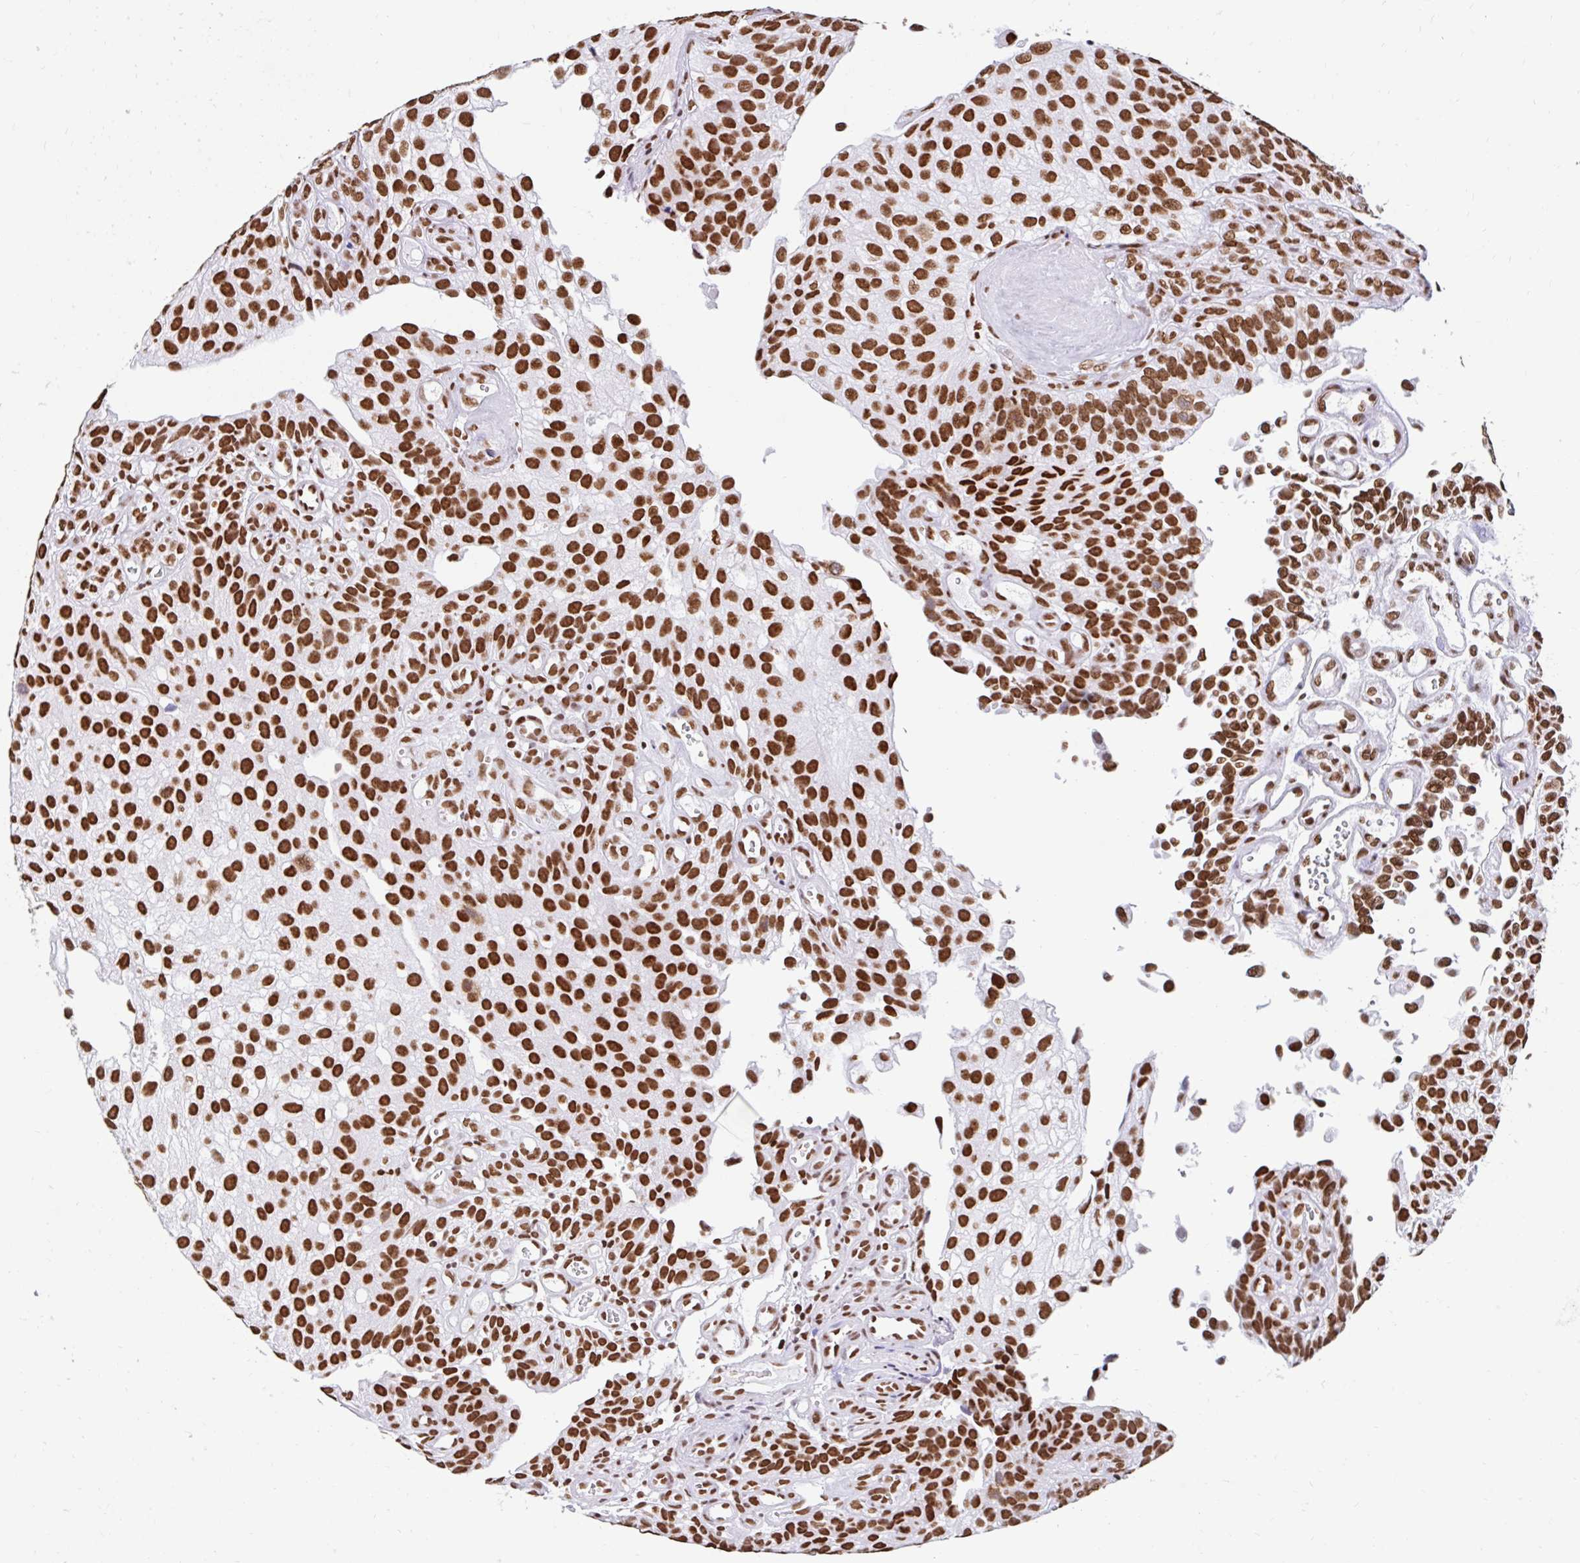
{"staining": {"intensity": "strong", "quantity": ">75%", "location": "nuclear"}, "tissue": "urothelial cancer", "cell_type": "Tumor cells", "image_type": "cancer", "snomed": [{"axis": "morphology", "description": "Urothelial carcinoma, NOS"}, {"axis": "topography", "description": "Urinary bladder"}], "caption": "Human transitional cell carcinoma stained with a brown dye reveals strong nuclear positive expression in about >75% of tumor cells.", "gene": "KHDRBS1", "patient": {"sex": "male", "age": 87}}